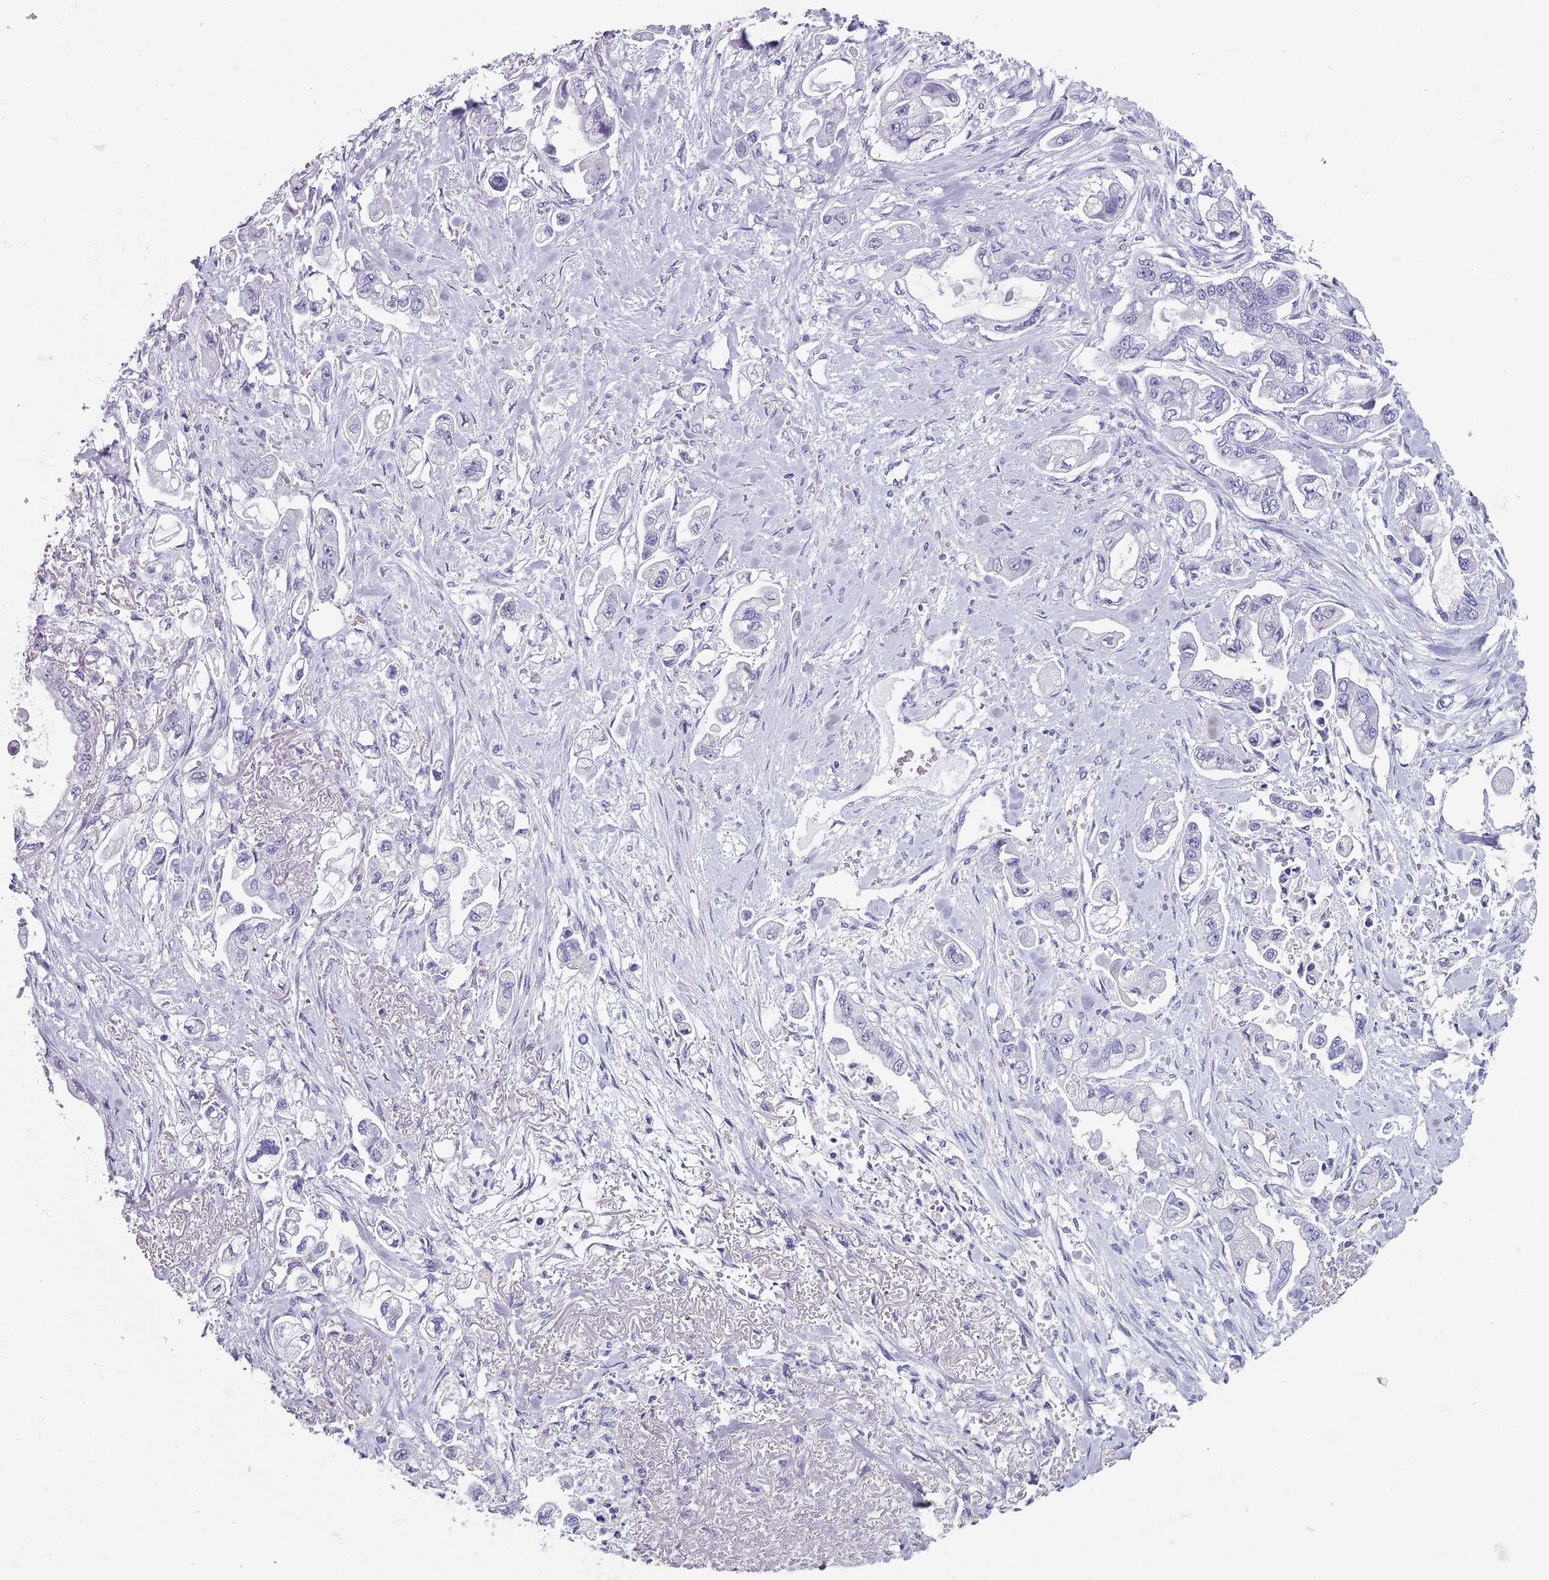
{"staining": {"intensity": "negative", "quantity": "none", "location": "none"}, "tissue": "stomach cancer", "cell_type": "Tumor cells", "image_type": "cancer", "snomed": [{"axis": "morphology", "description": "Adenocarcinoma, NOS"}, {"axis": "topography", "description": "Stomach"}], "caption": "DAB immunohistochemical staining of stomach cancer demonstrates no significant positivity in tumor cells.", "gene": "SPESP1", "patient": {"sex": "male", "age": 62}}